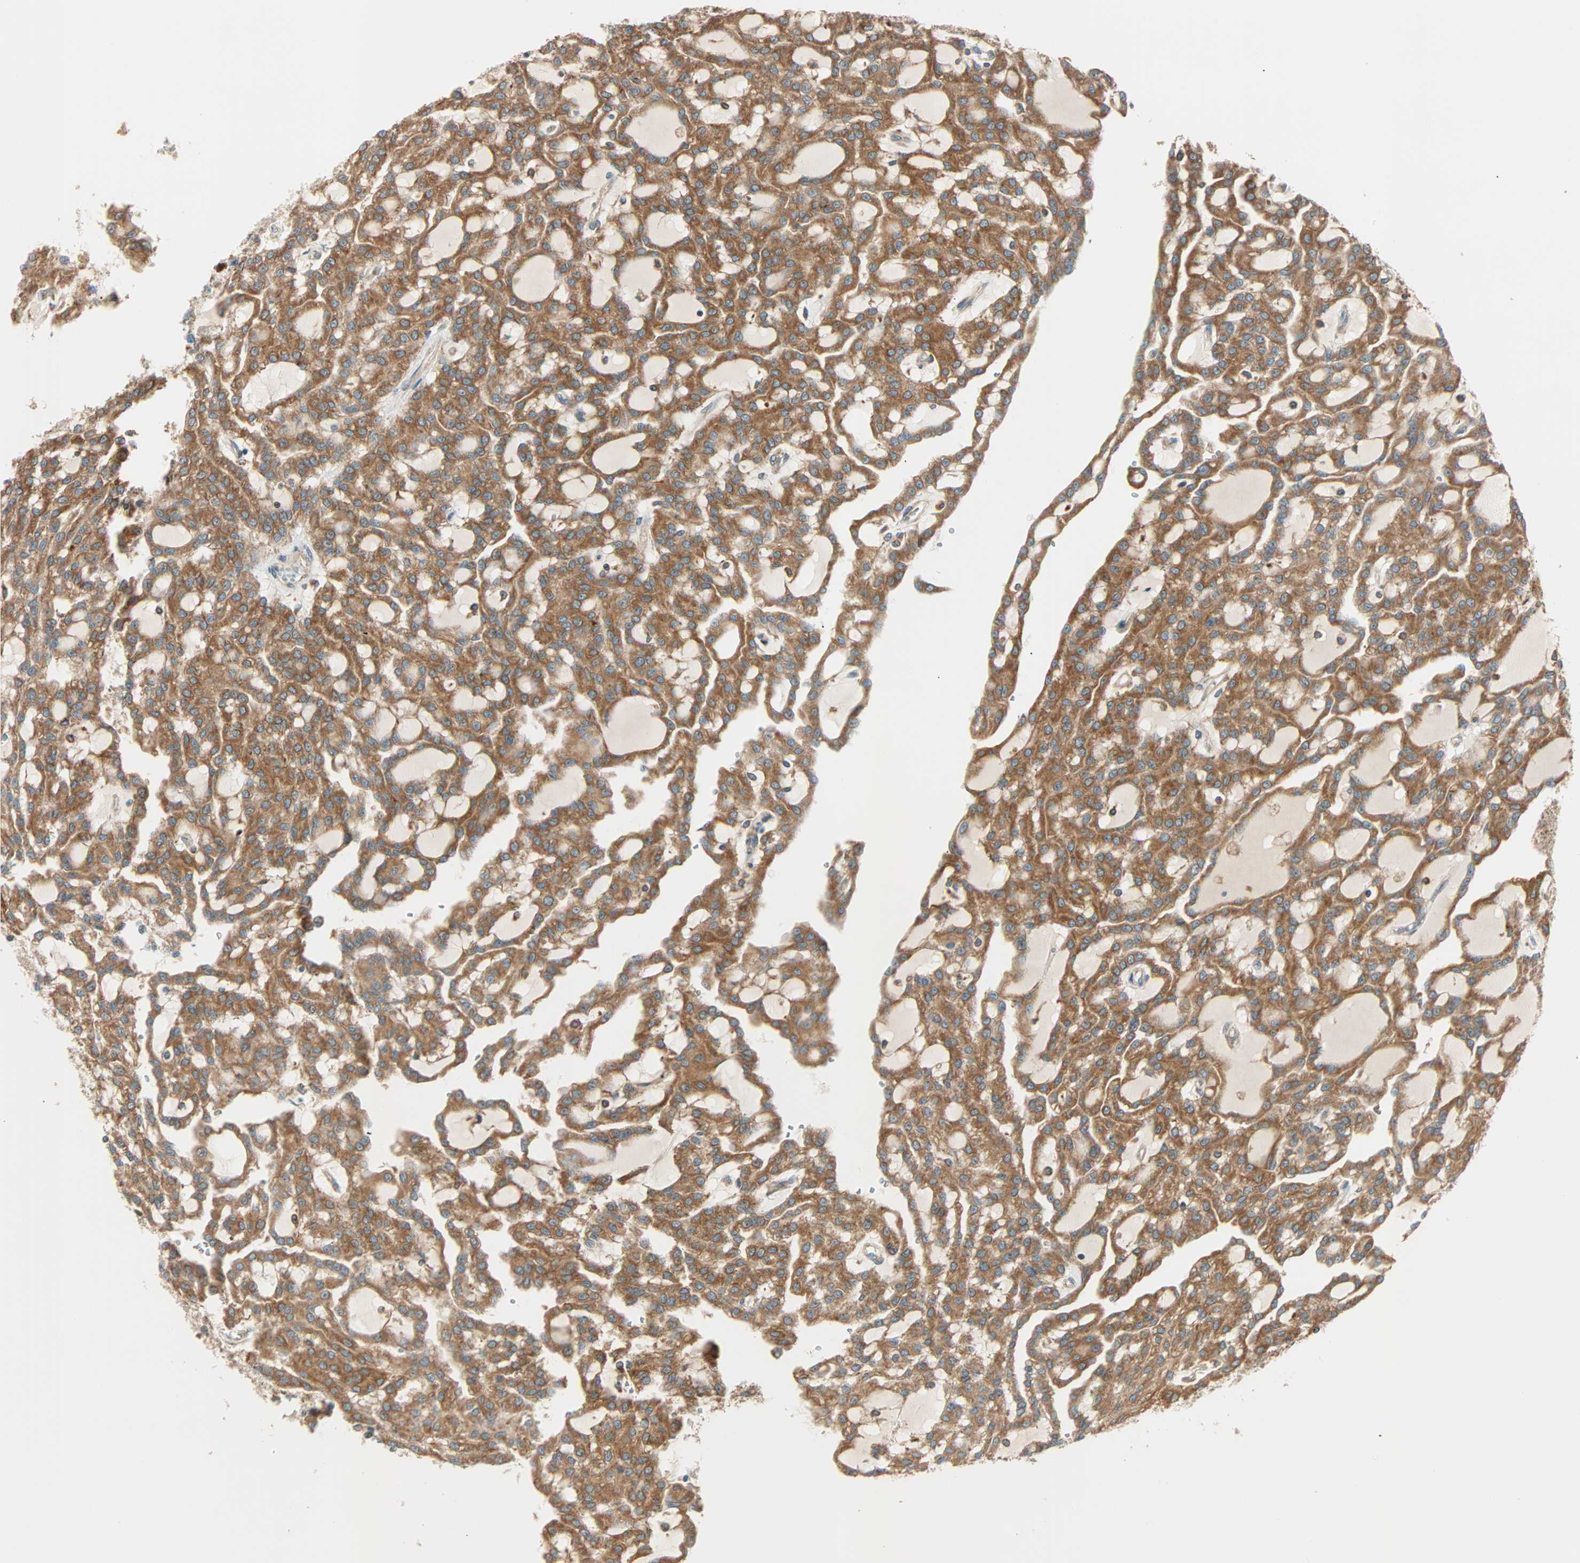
{"staining": {"intensity": "moderate", "quantity": ">75%", "location": "cytoplasmic/membranous"}, "tissue": "renal cancer", "cell_type": "Tumor cells", "image_type": "cancer", "snomed": [{"axis": "morphology", "description": "Adenocarcinoma, NOS"}, {"axis": "topography", "description": "Kidney"}], "caption": "Renal cancer (adenocarcinoma) was stained to show a protein in brown. There is medium levels of moderate cytoplasmic/membranous positivity in approximately >75% of tumor cells.", "gene": "PNPLA6", "patient": {"sex": "male", "age": 63}}